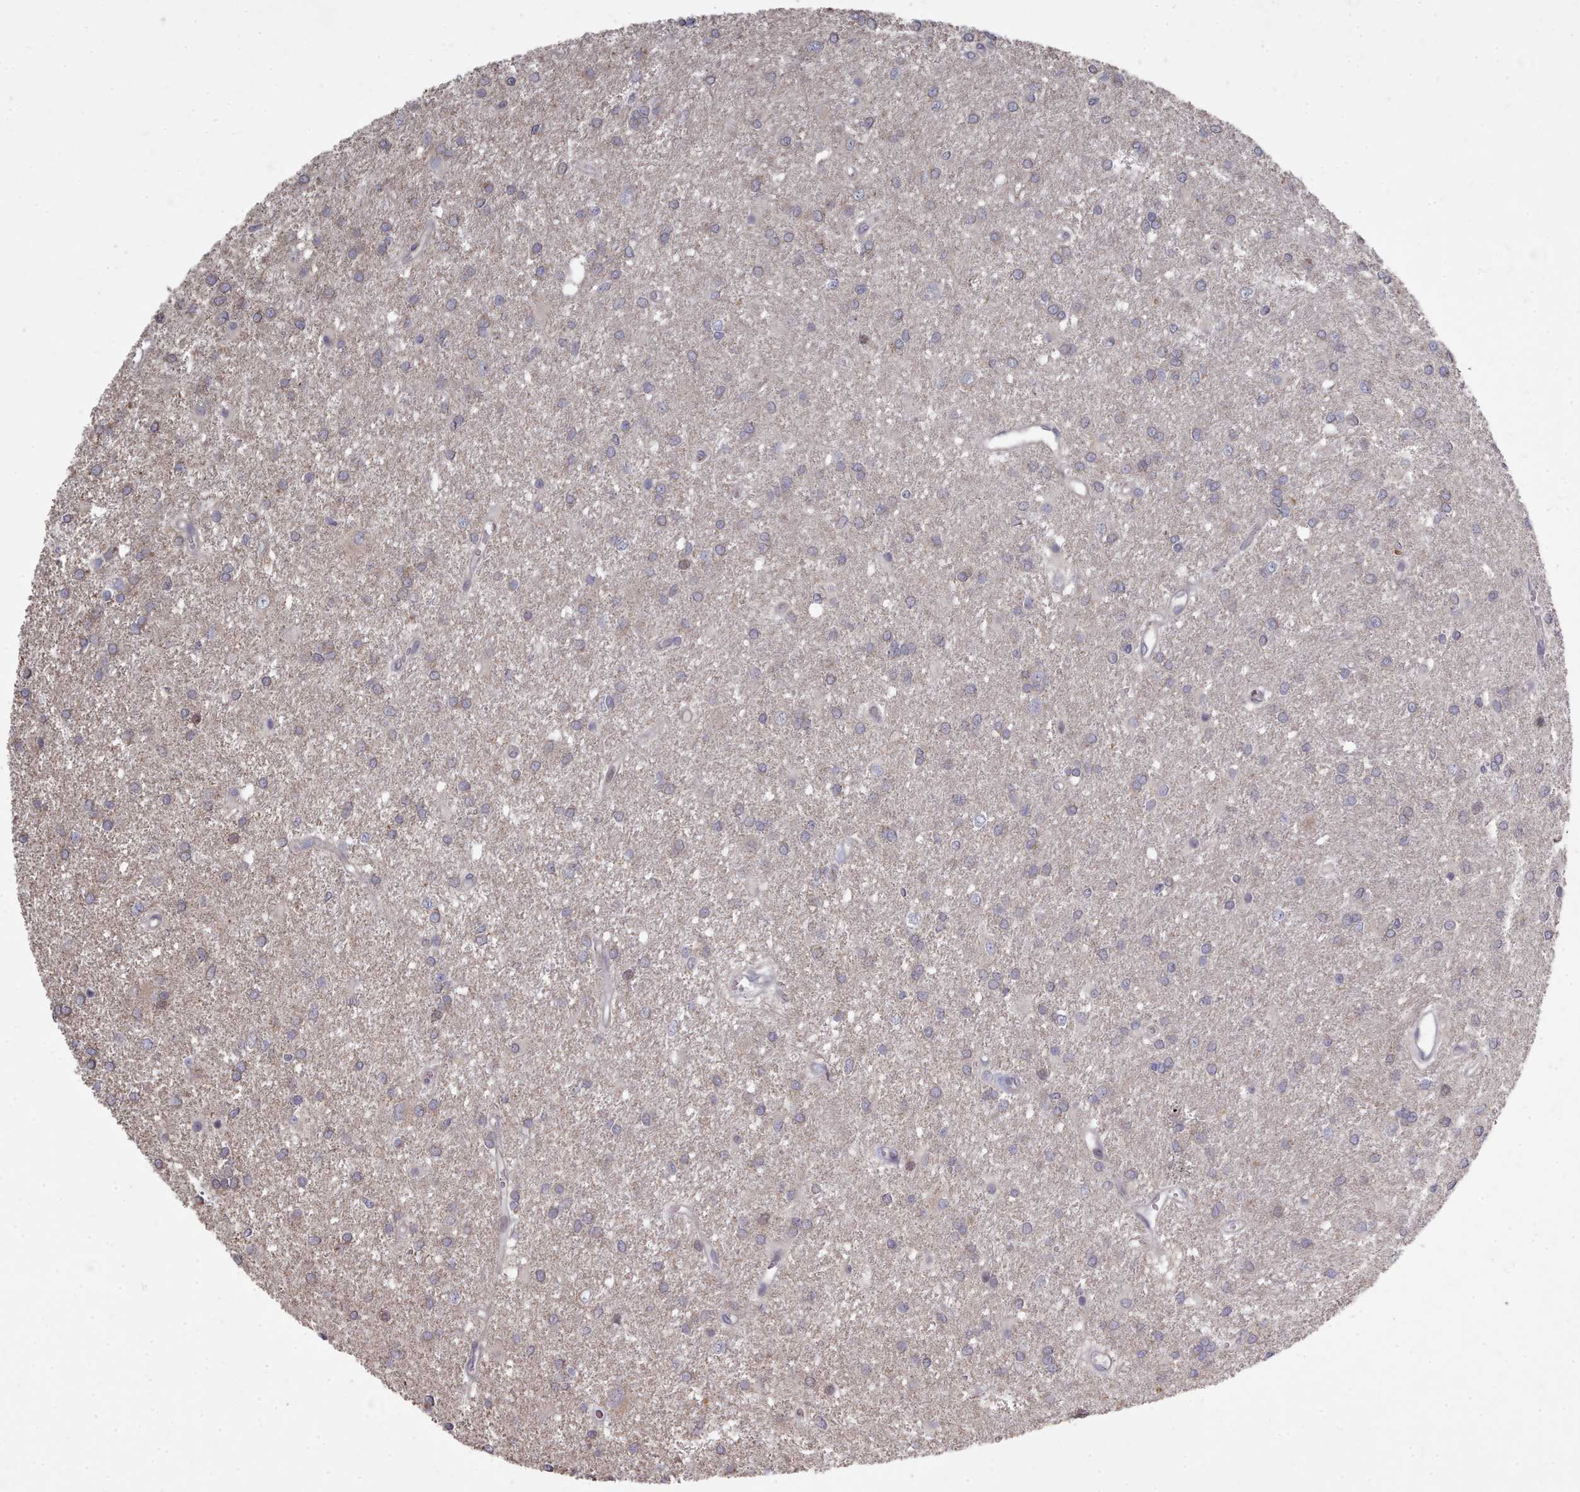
{"staining": {"intensity": "weak", "quantity": "<25%", "location": "cytoplasmic/membranous"}, "tissue": "glioma", "cell_type": "Tumor cells", "image_type": "cancer", "snomed": [{"axis": "morphology", "description": "Glioma, malignant, High grade"}, {"axis": "topography", "description": "Brain"}], "caption": "Tumor cells are negative for brown protein staining in high-grade glioma (malignant). The staining is performed using DAB brown chromogen with nuclei counter-stained in using hematoxylin.", "gene": "ACKR3", "patient": {"sex": "female", "age": 50}}